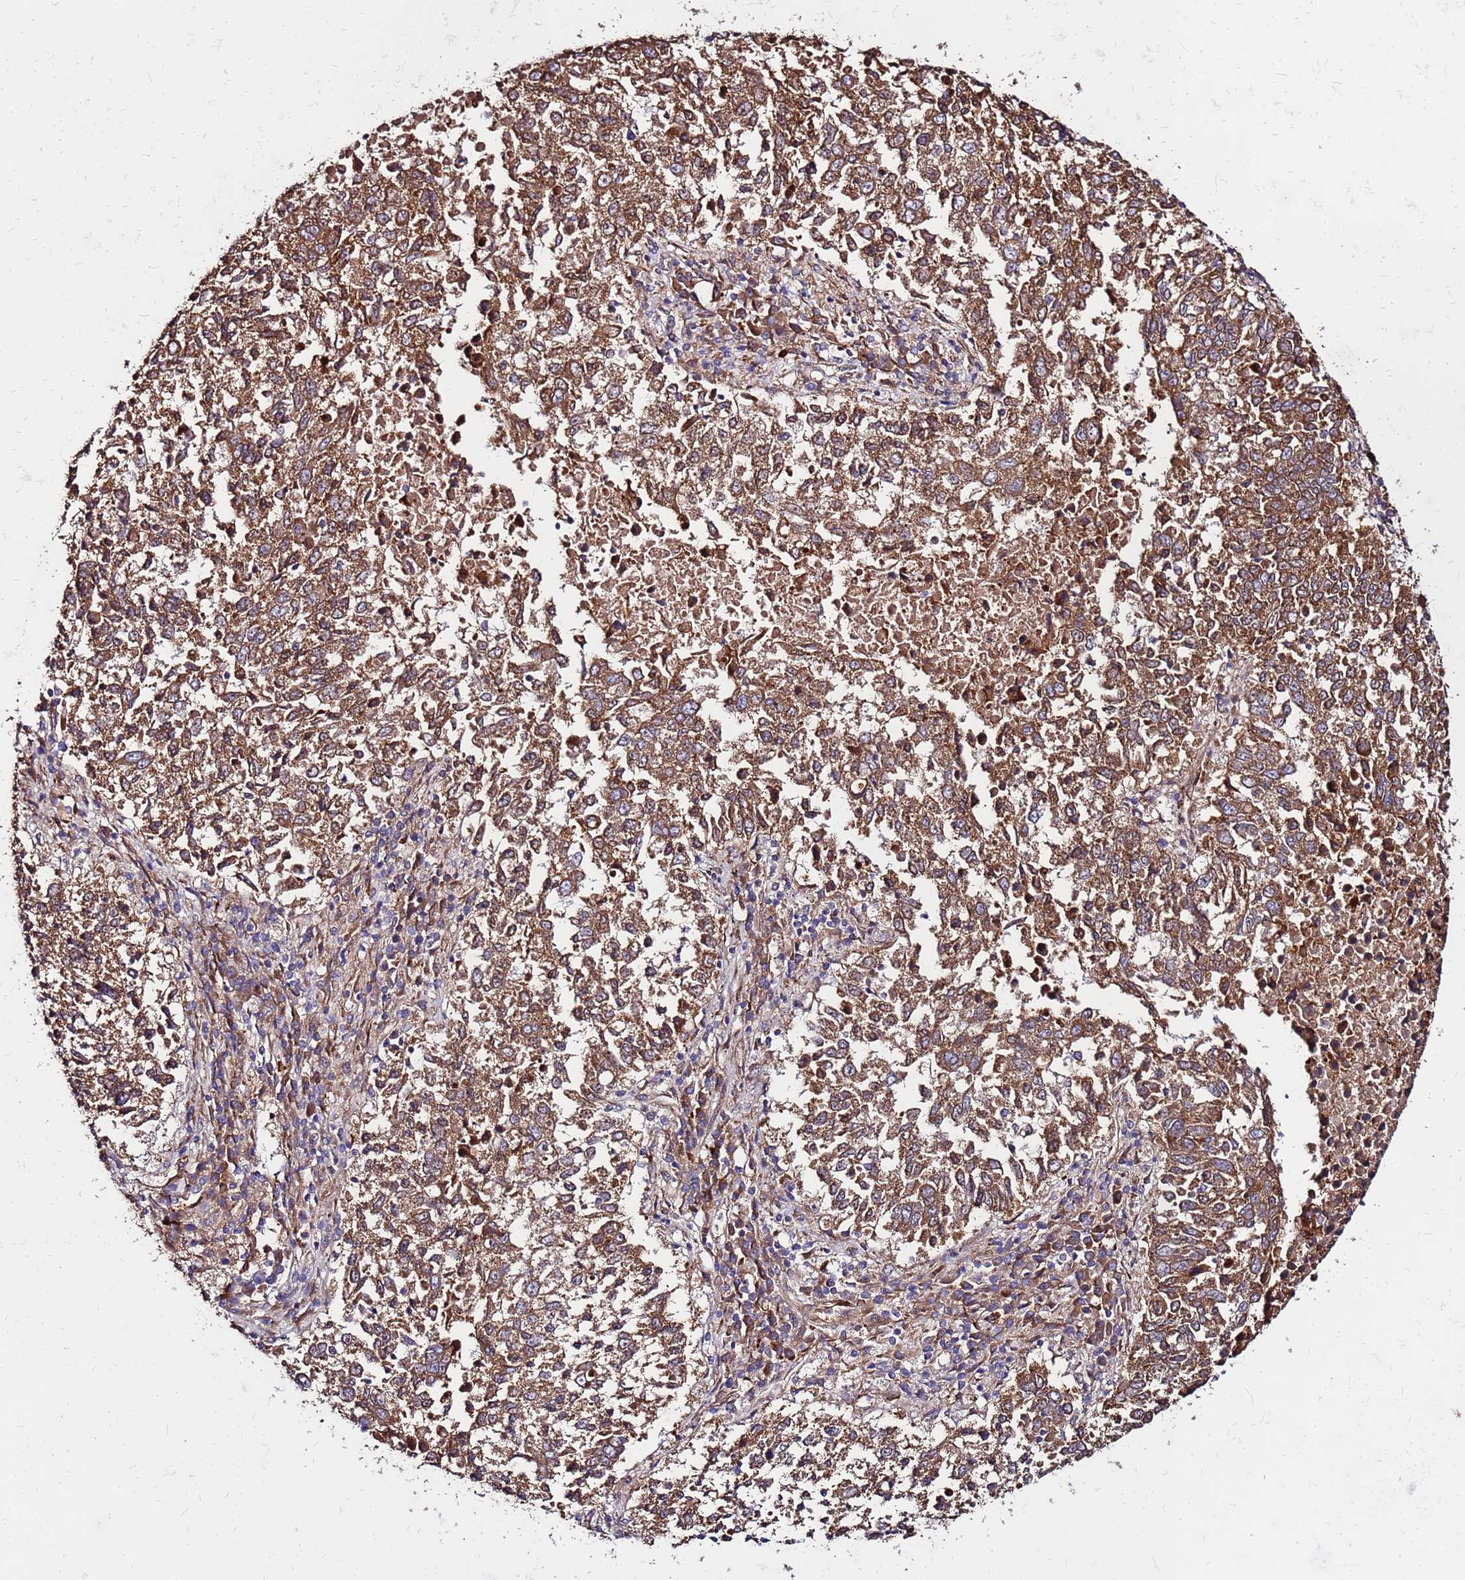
{"staining": {"intensity": "strong", "quantity": ">75%", "location": "cytoplasmic/membranous"}, "tissue": "lung cancer", "cell_type": "Tumor cells", "image_type": "cancer", "snomed": [{"axis": "morphology", "description": "Squamous cell carcinoma, NOS"}, {"axis": "topography", "description": "Lung"}], "caption": "Lung cancer (squamous cell carcinoma) was stained to show a protein in brown. There is high levels of strong cytoplasmic/membranous expression in approximately >75% of tumor cells.", "gene": "WWC2", "patient": {"sex": "male", "age": 73}}